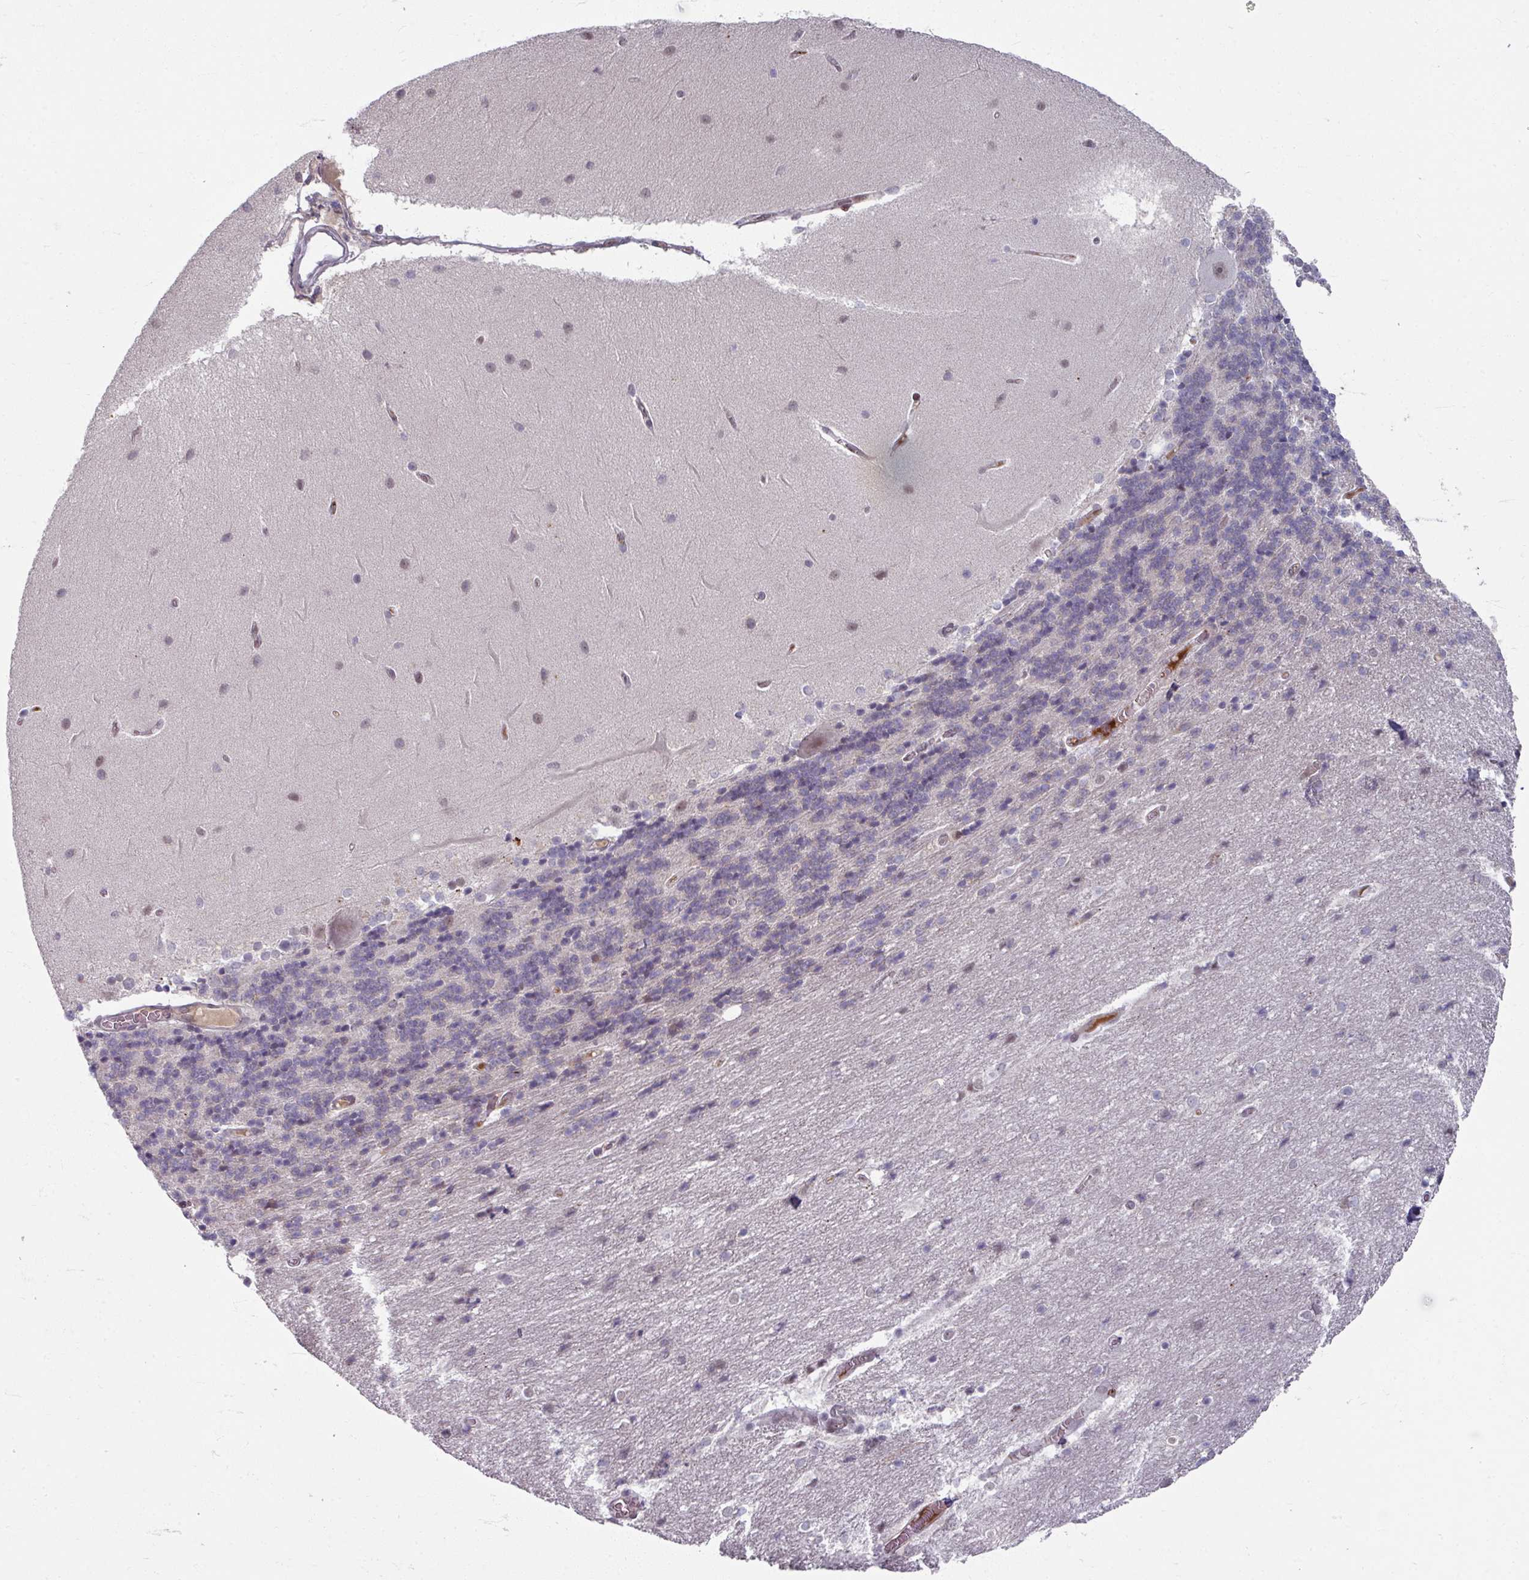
{"staining": {"intensity": "negative", "quantity": "none", "location": "none"}, "tissue": "cerebellum", "cell_type": "Cells in granular layer", "image_type": "normal", "snomed": [{"axis": "morphology", "description": "Normal tissue, NOS"}, {"axis": "topography", "description": "Cerebellum"}], "caption": "This is an immunohistochemistry (IHC) image of normal cerebellum. There is no staining in cells in granular layer.", "gene": "KLC3", "patient": {"sex": "female", "age": 54}}